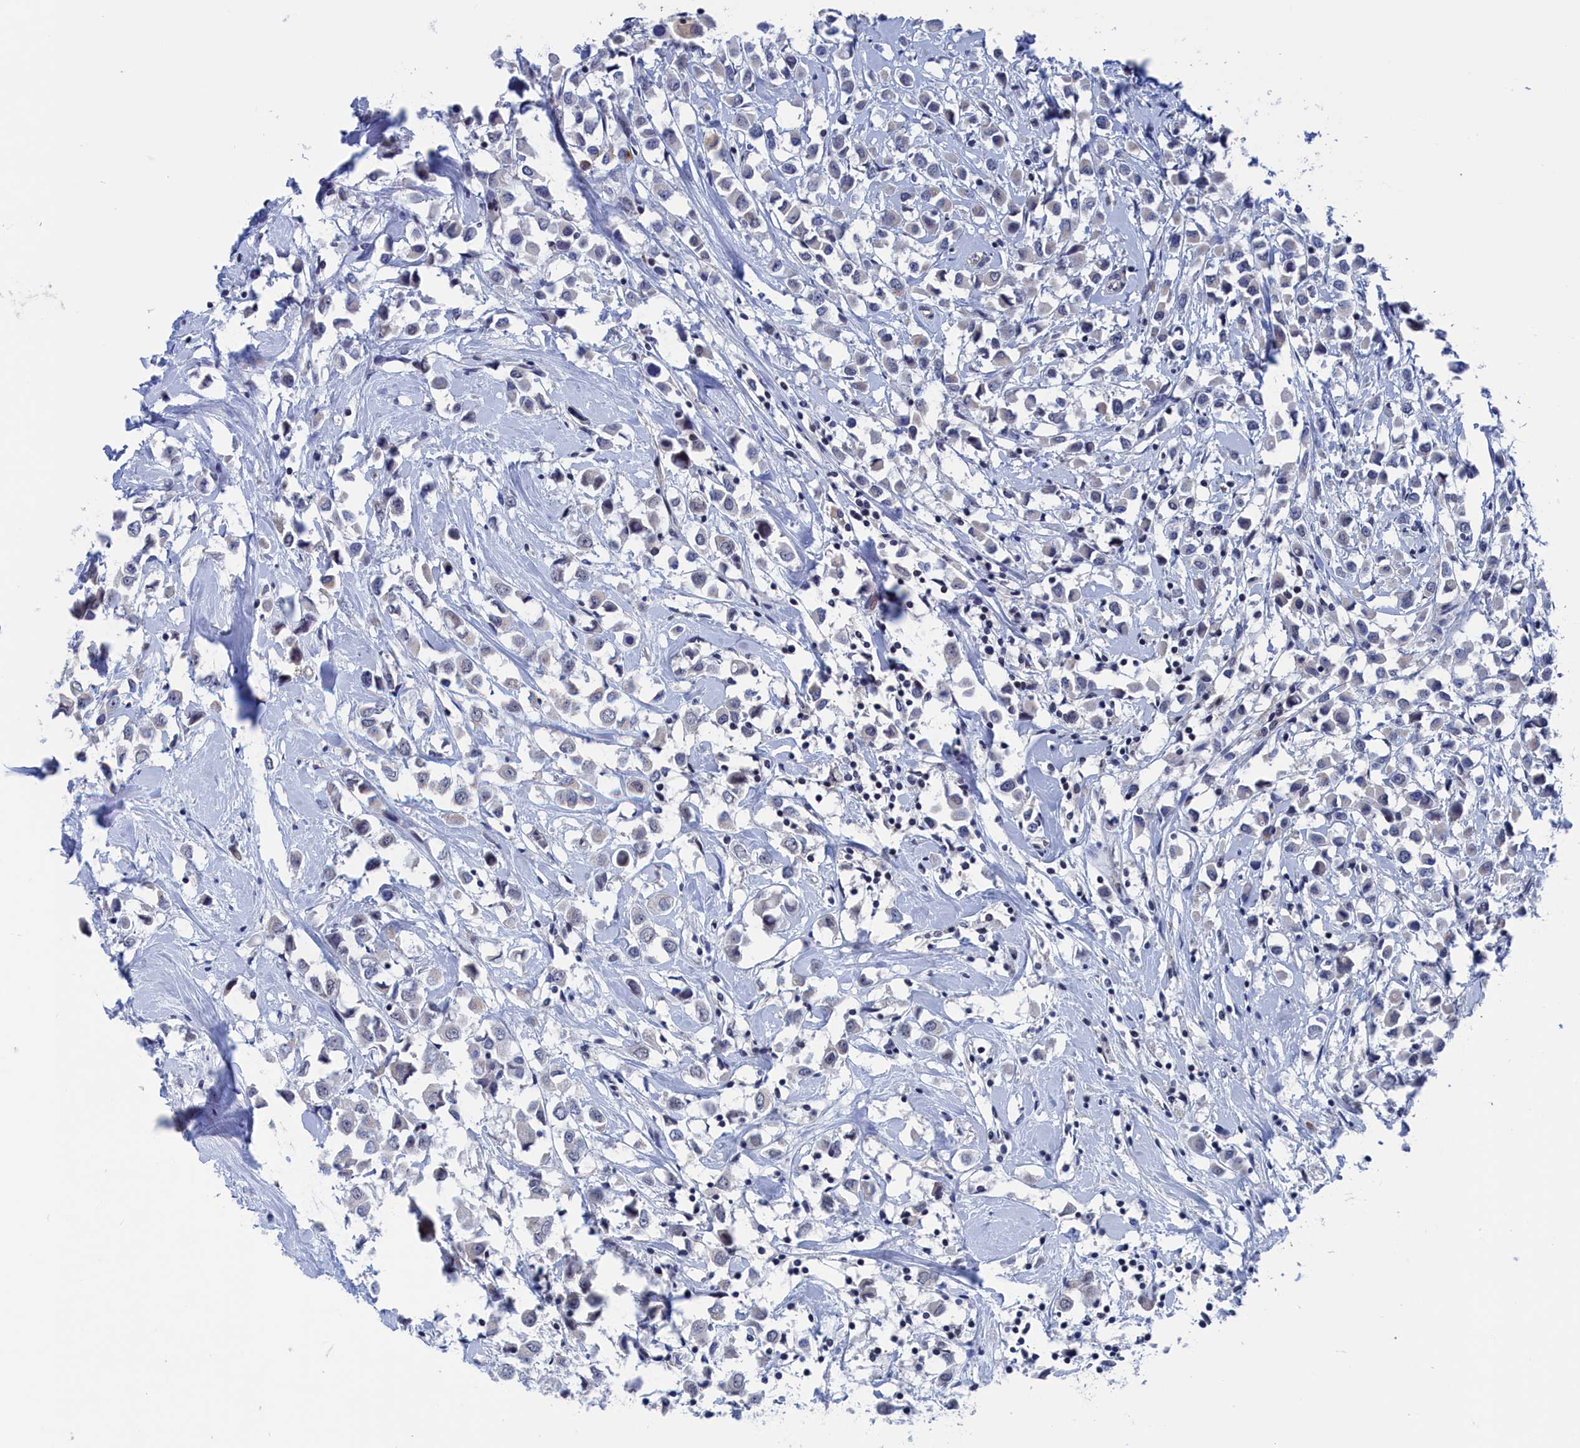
{"staining": {"intensity": "negative", "quantity": "none", "location": "none"}, "tissue": "breast cancer", "cell_type": "Tumor cells", "image_type": "cancer", "snomed": [{"axis": "morphology", "description": "Duct carcinoma"}, {"axis": "topography", "description": "Breast"}], "caption": "Invasive ductal carcinoma (breast) was stained to show a protein in brown. There is no significant staining in tumor cells.", "gene": "MARCHF3", "patient": {"sex": "female", "age": 61}}